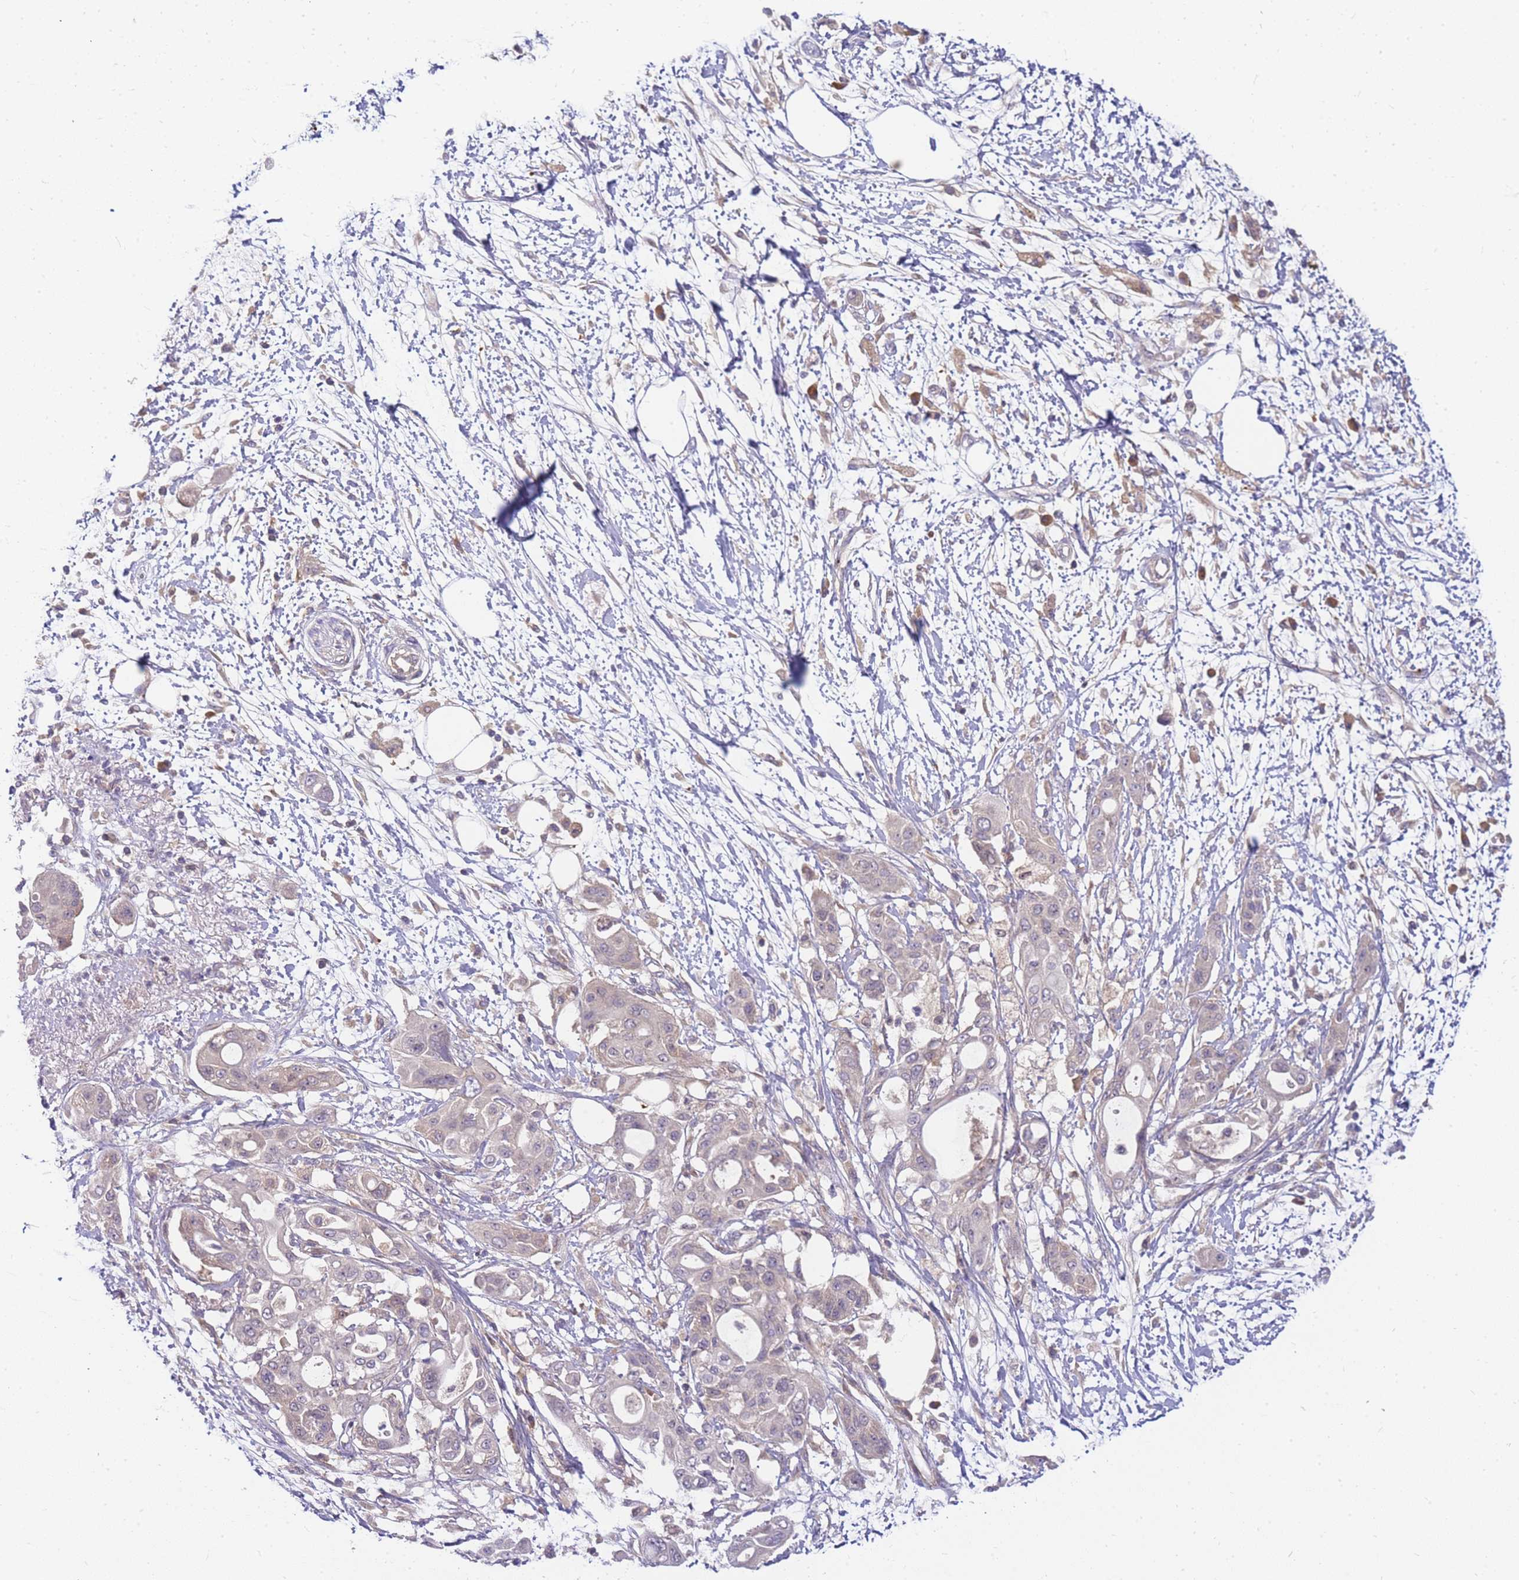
{"staining": {"intensity": "negative", "quantity": "none", "location": "none"}, "tissue": "pancreatic cancer", "cell_type": "Tumor cells", "image_type": "cancer", "snomed": [{"axis": "morphology", "description": "Adenocarcinoma, NOS"}, {"axis": "topography", "description": "Pancreas"}], "caption": "This is an immunohistochemistry image of human pancreatic adenocarcinoma. There is no positivity in tumor cells.", "gene": "ZNF577", "patient": {"sex": "male", "age": 68}}